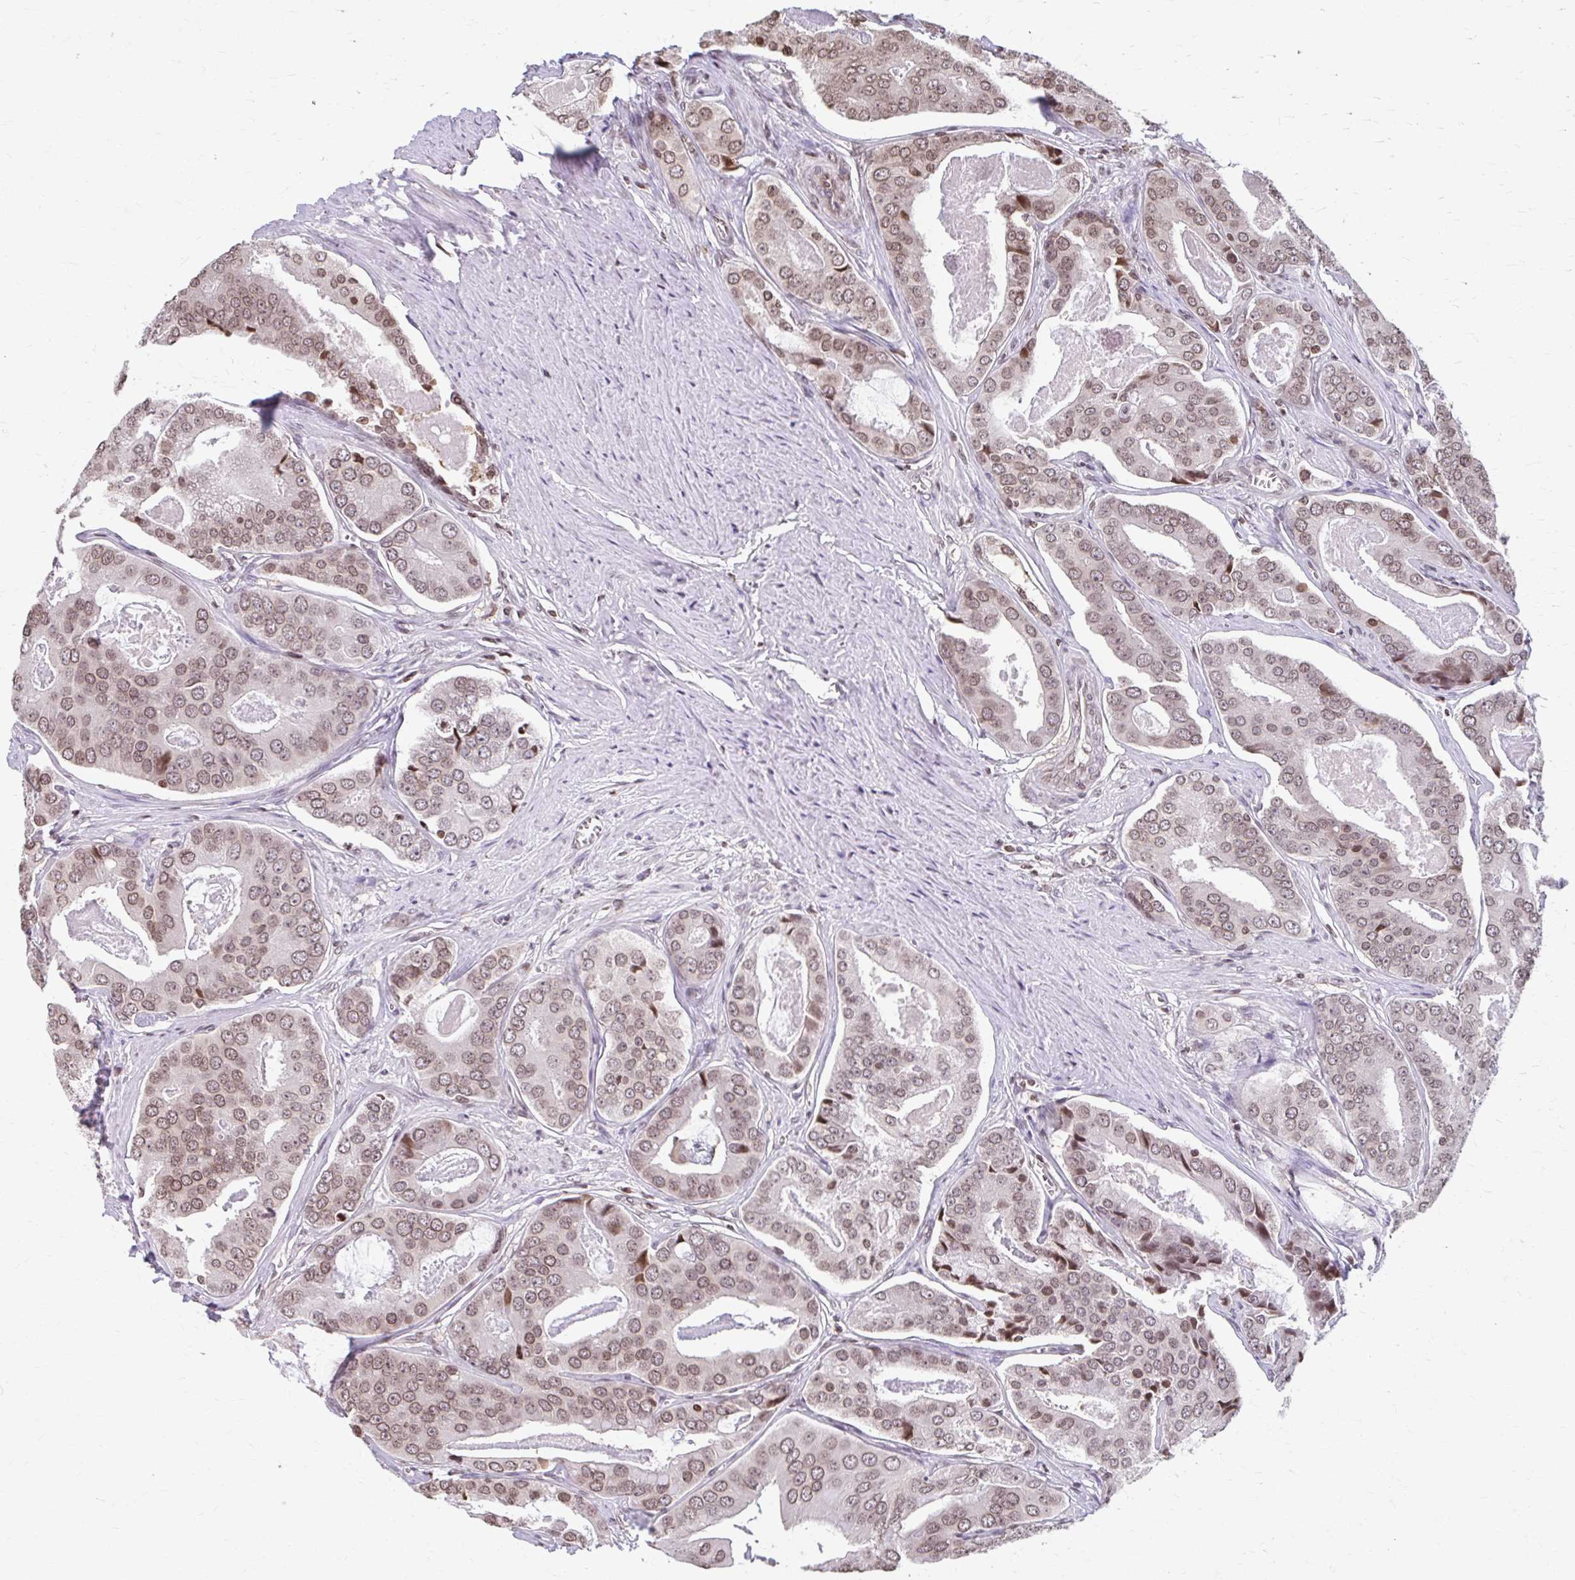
{"staining": {"intensity": "moderate", "quantity": ">75%", "location": "nuclear"}, "tissue": "prostate cancer", "cell_type": "Tumor cells", "image_type": "cancer", "snomed": [{"axis": "morphology", "description": "Adenocarcinoma, High grade"}, {"axis": "topography", "description": "Prostate"}], "caption": "There is medium levels of moderate nuclear positivity in tumor cells of high-grade adenocarcinoma (prostate), as demonstrated by immunohistochemical staining (brown color).", "gene": "ORC3", "patient": {"sex": "male", "age": 71}}